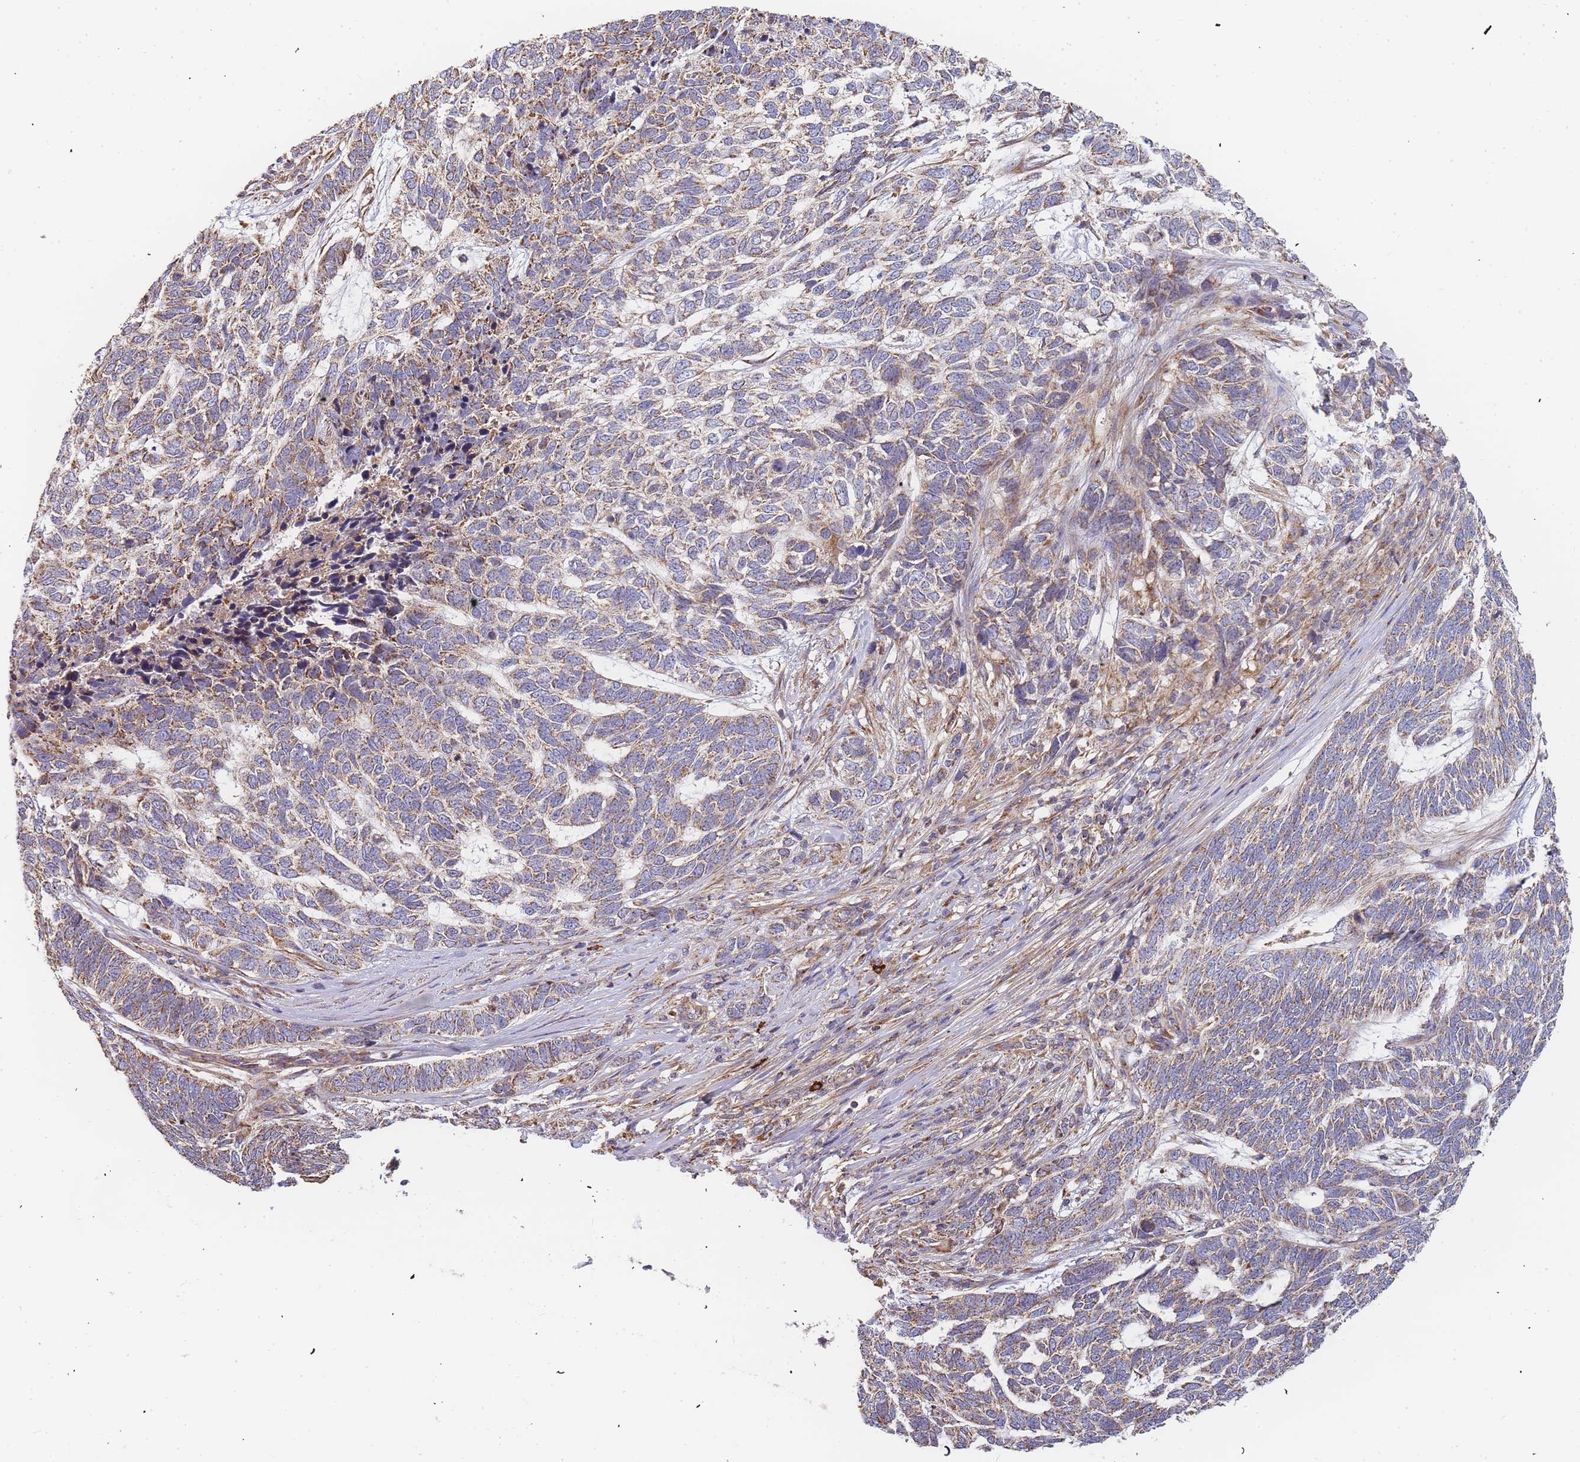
{"staining": {"intensity": "moderate", "quantity": ">75%", "location": "cytoplasmic/membranous"}, "tissue": "skin cancer", "cell_type": "Tumor cells", "image_type": "cancer", "snomed": [{"axis": "morphology", "description": "Basal cell carcinoma"}, {"axis": "topography", "description": "Skin"}], "caption": "Skin basal cell carcinoma stained with immunohistochemistry exhibits moderate cytoplasmic/membranous positivity in about >75% of tumor cells. The staining was performed using DAB to visualize the protein expression in brown, while the nuclei were stained in blue with hematoxylin (Magnification: 20x).", "gene": "ADCY9", "patient": {"sex": "female", "age": 65}}